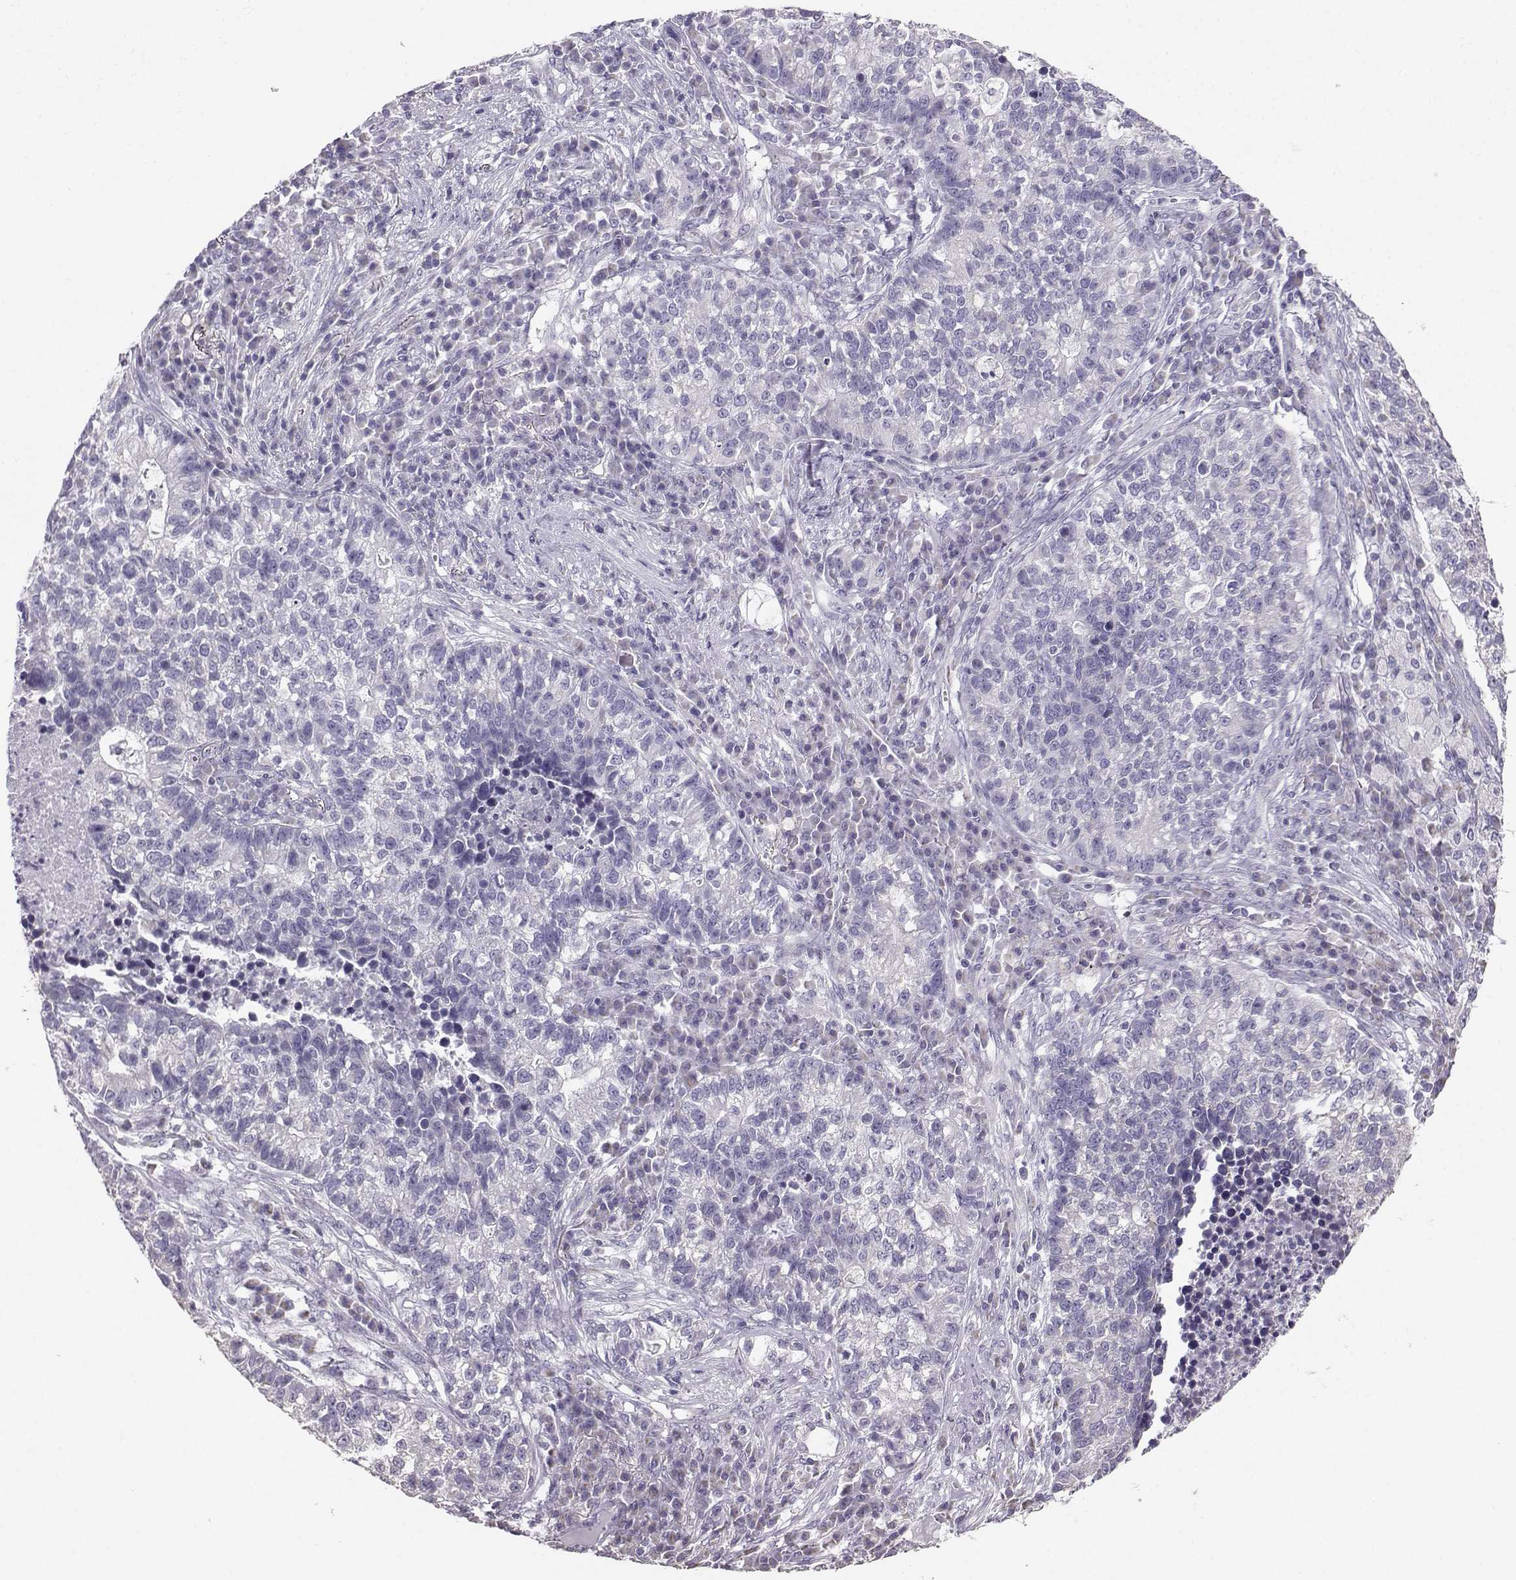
{"staining": {"intensity": "negative", "quantity": "none", "location": "none"}, "tissue": "lung cancer", "cell_type": "Tumor cells", "image_type": "cancer", "snomed": [{"axis": "morphology", "description": "Adenocarcinoma, NOS"}, {"axis": "topography", "description": "Lung"}], "caption": "Tumor cells are negative for protein expression in human lung adenocarcinoma. (Brightfield microscopy of DAB immunohistochemistry at high magnification).", "gene": "AVP", "patient": {"sex": "male", "age": 57}}